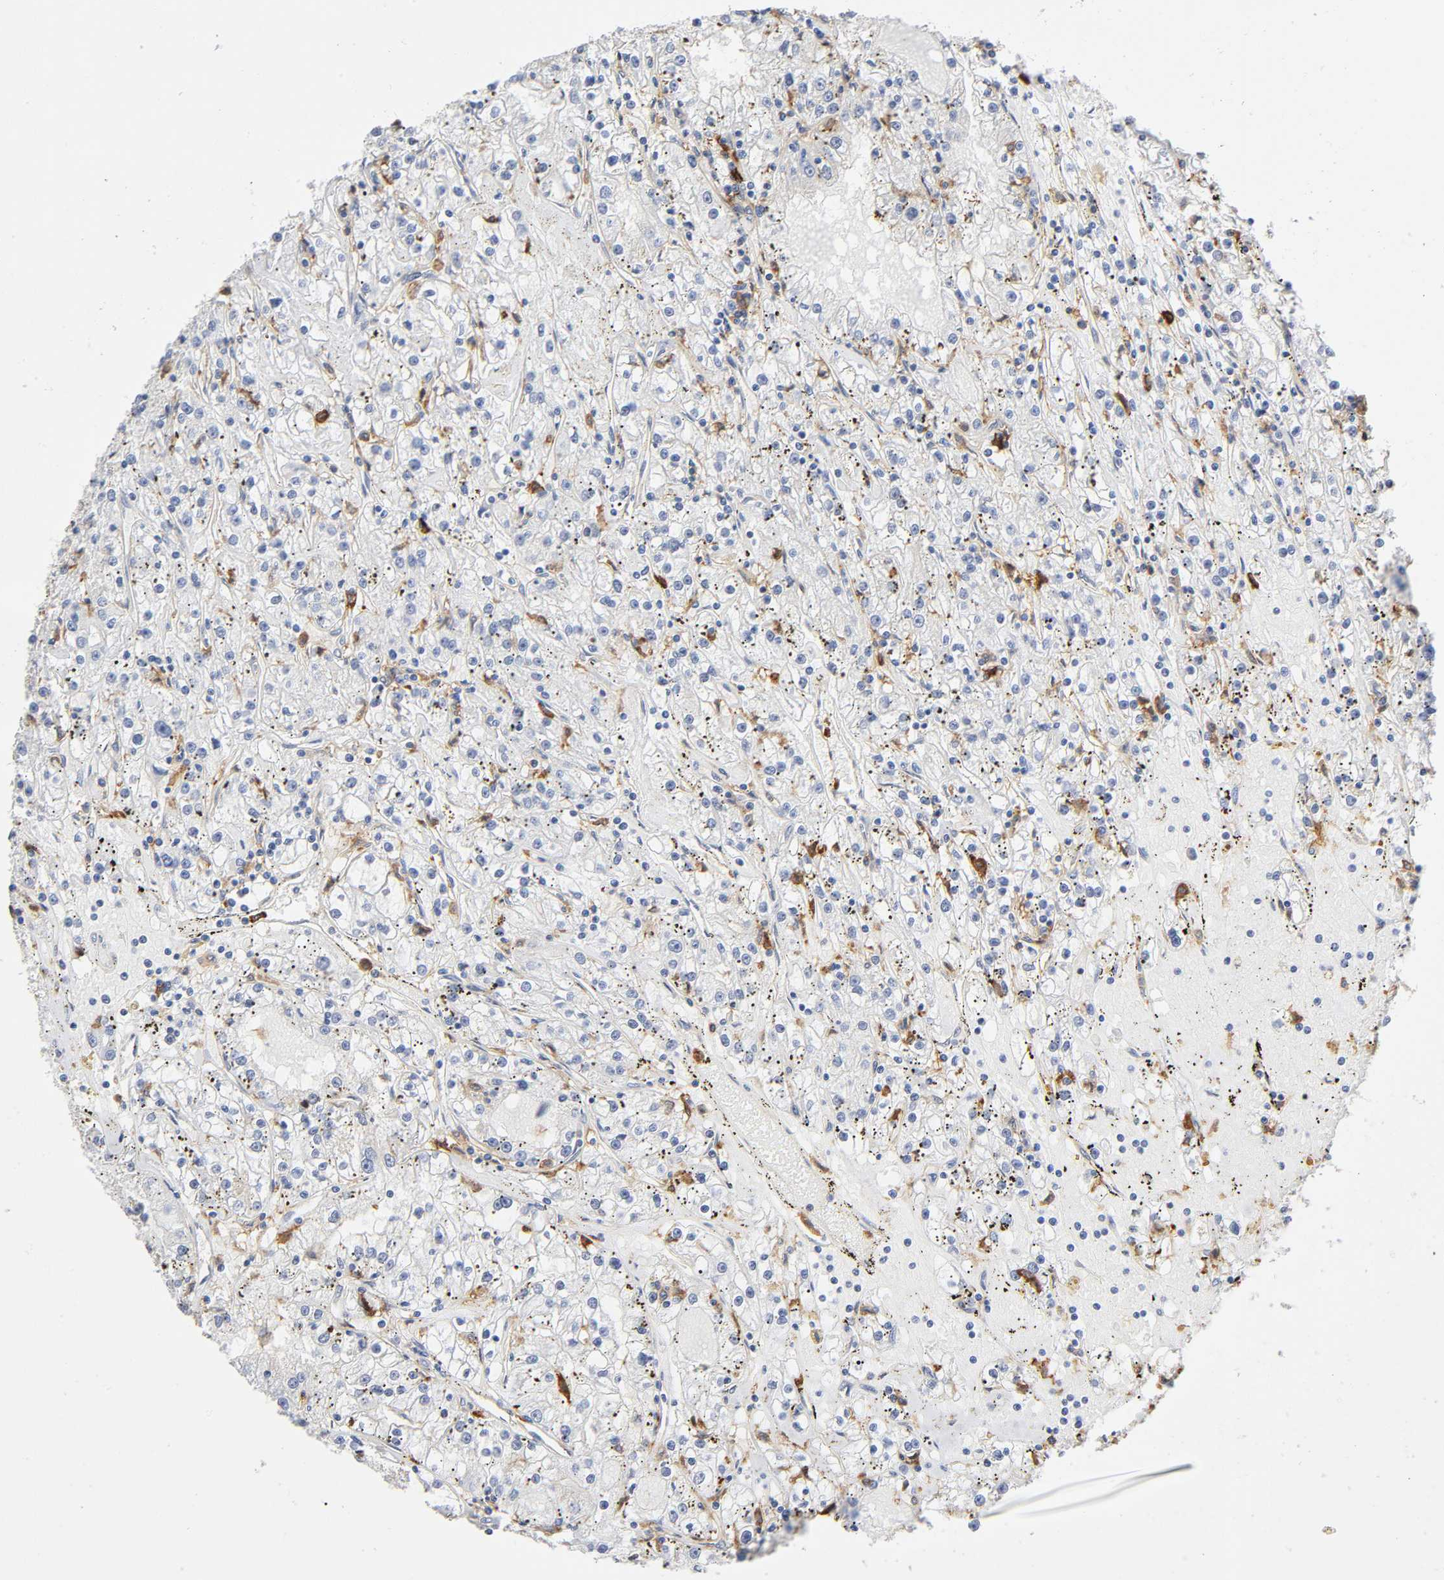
{"staining": {"intensity": "negative", "quantity": "none", "location": "none"}, "tissue": "renal cancer", "cell_type": "Tumor cells", "image_type": "cancer", "snomed": [{"axis": "morphology", "description": "Adenocarcinoma, NOS"}, {"axis": "topography", "description": "Kidney"}], "caption": "A photomicrograph of human renal cancer (adenocarcinoma) is negative for staining in tumor cells.", "gene": "LYN", "patient": {"sex": "male", "age": 56}}